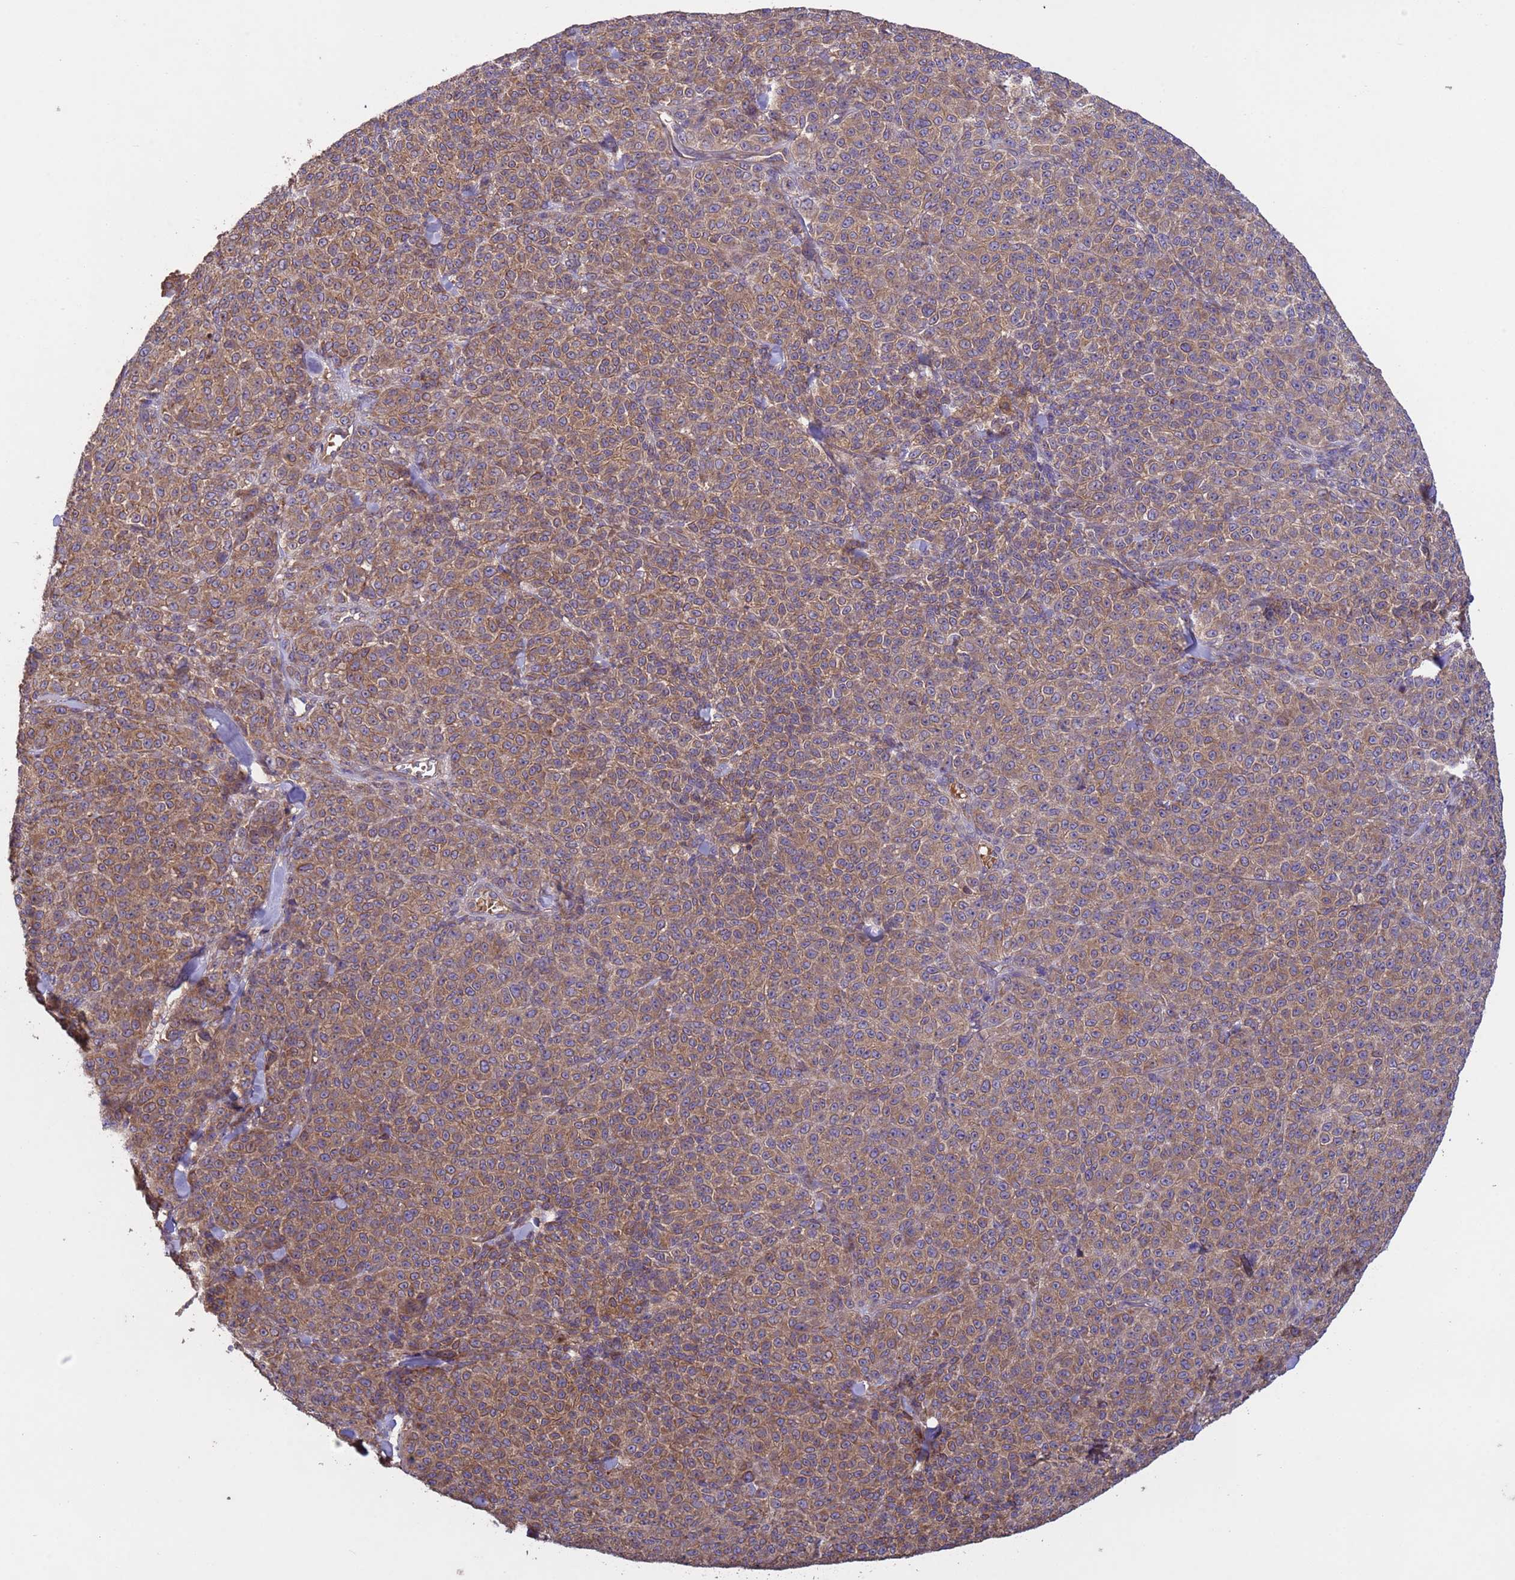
{"staining": {"intensity": "moderate", "quantity": ">75%", "location": "cytoplasmic/membranous"}, "tissue": "melanoma", "cell_type": "Tumor cells", "image_type": "cancer", "snomed": [{"axis": "morphology", "description": "Normal tissue, NOS"}, {"axis": "morphology", "description": "Malignant melanoma, NOS"}, {"axis": "topography", "description": "Skin"}], "caption": "This micrograph reveals melanoma stained with IHC to label a protein in brown. The cytoplasmic/membranous of tumor cells show moderate positivity for the protein. Nuclei are counter-stained blue.", "gene": "RAB10", "patient": {"sex": "female", "age": 34}}